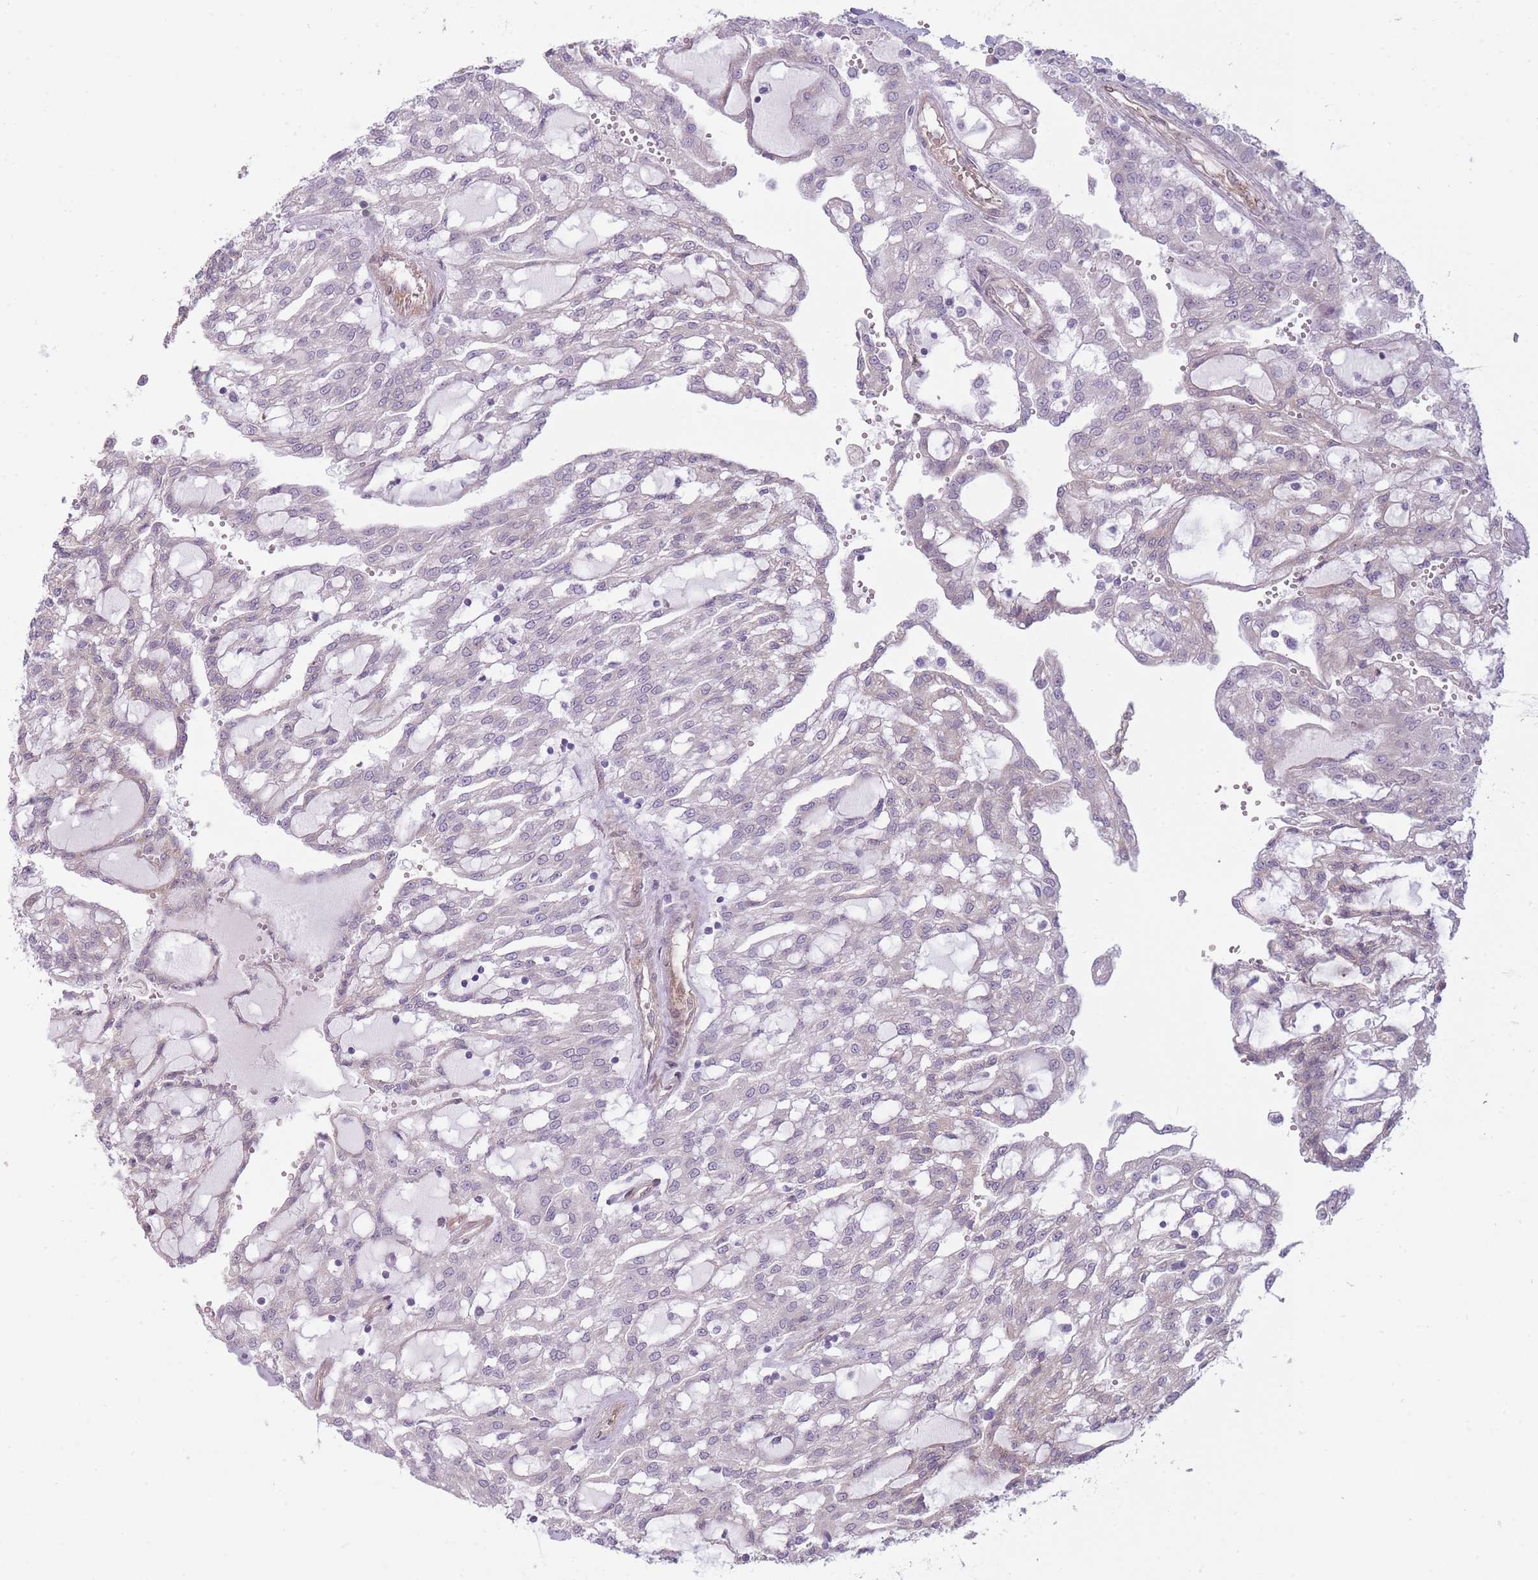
{"staining": {"intensity": "negative", "quantity": "none", "location": "none"}, "tissue": "renal cancer", "cell_type": "Tumor cells", "image_type": "cancer", "snomed": [{"axis": "morphology", "description": "Adenocarcinoma, NOS"}, {"axis": "topography", "description": "Kidney"}], "caption": "This is an IHC image of human adenocarcinoma (renal). There is no expression in tumor cells.", "gene": "PGRMC2", "patient": {"sex": "male", "age": 63}}